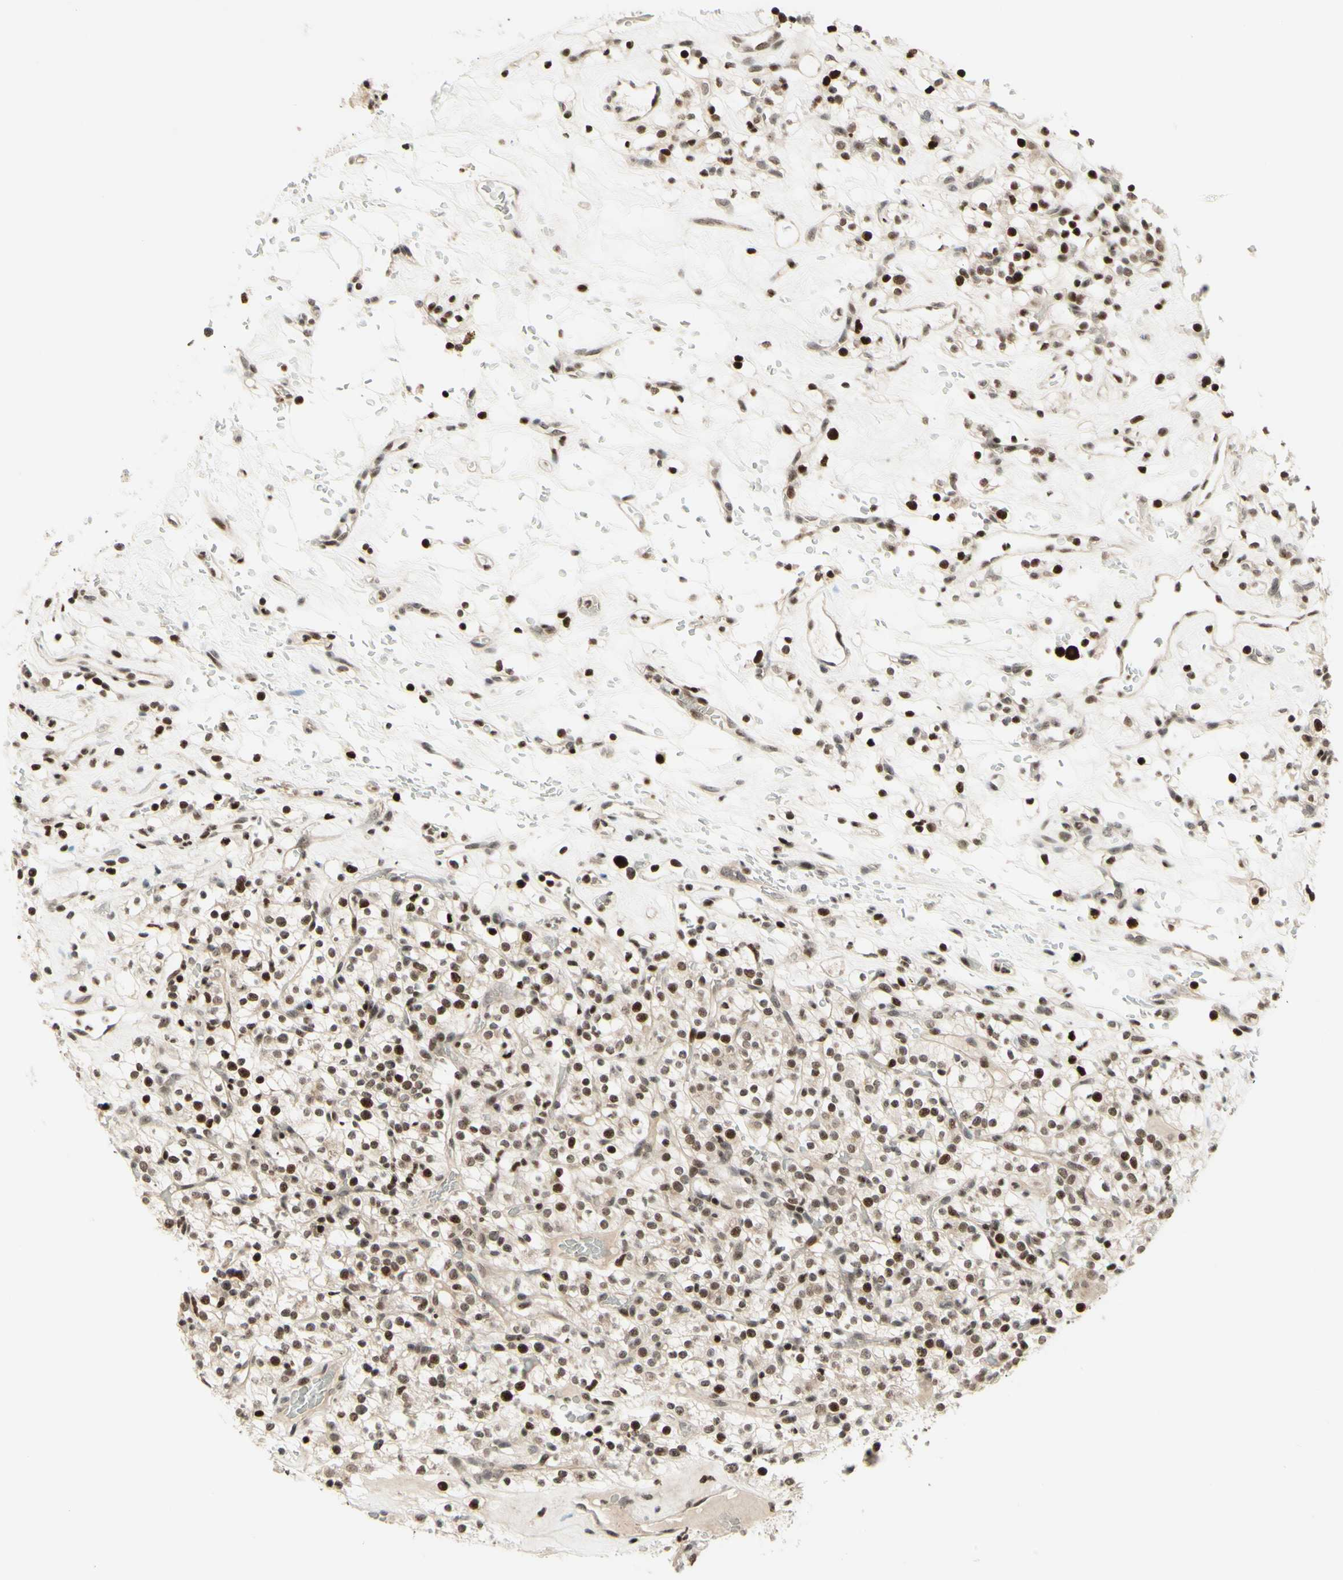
{"staining": {"intensity": "moderate", "quantity": ">75%", "location": "cytoplasmic/membranous,nuclear"}, "tissue": "renal cancer", "cell_type": "Tumor cells", "image_type": "cancer", "snomed": [{"axis": "morphology", "description": "Normal tissue, NOS"}, {"axis": "morphology", "description": "Adenocarcinoma, NOS"}, {"axis": "topography", "description": "Kidney"}], "caption": "There is medium levels of moderate cytoplasmic/membranous and nuclear staining in tumor cells of renal adenocarcinoma, as demonstrated by immunohistochemical staining (brown color).", "gene": "CDKL5", "patient": {"sex": "female", "age": 72}}